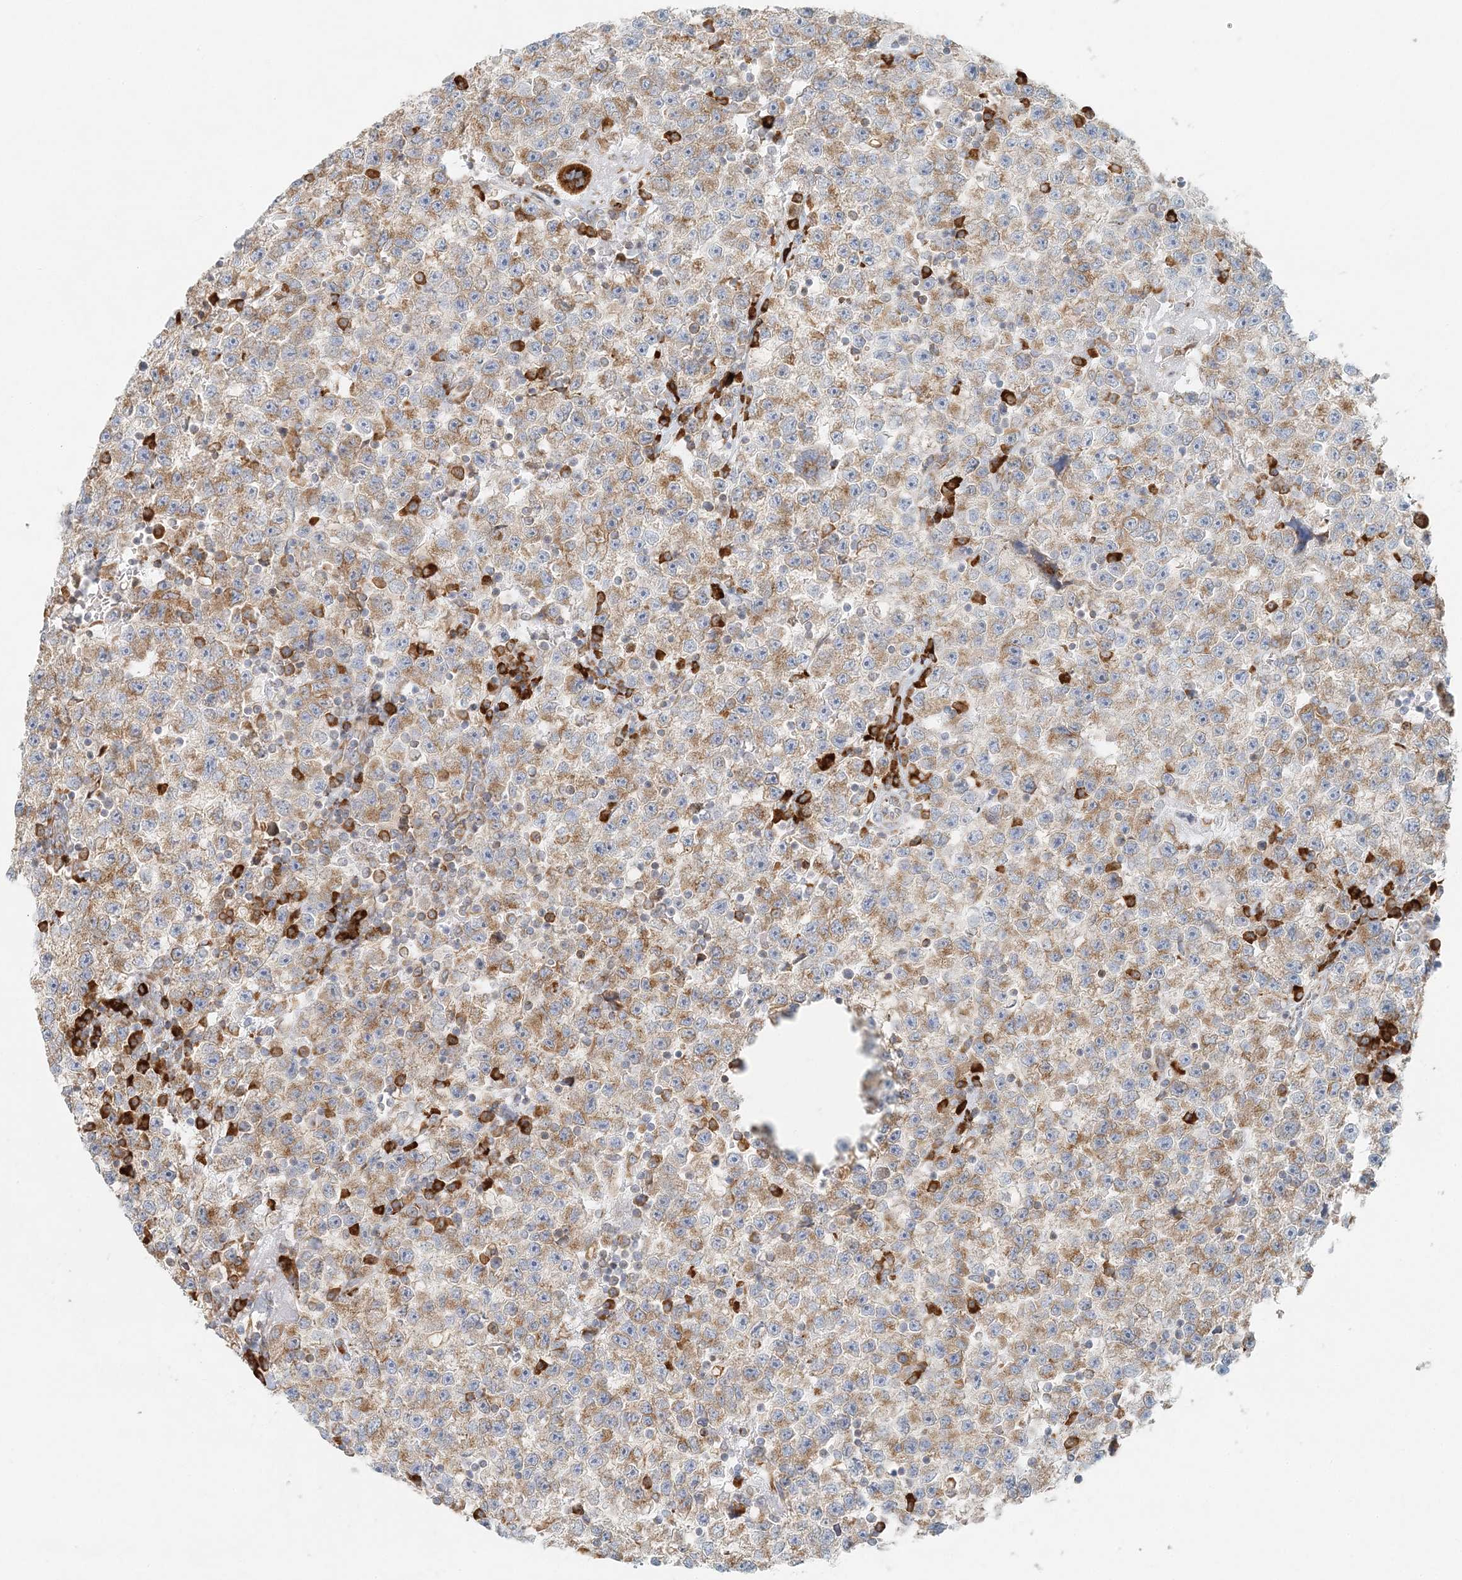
{"staining": {"intensity": "moderate", "quantity": ">75%", "location": "cytoplasmic/membranous"}, "tissue": "testis cancer", "cell_type": "Tumor cells", "image_type": "cancer", "snomed": [{"axis": "morphology", "description": "Seminoma, NOS"}, {"axis": "topography", "description": "Testis"}], "caption": "IHC image of neoplastic tissue: human testis cancer stained using IHC demonstrates medium levels of moderate protein expression localized specifically in the cytoplasmic/membranous of tumor cells, appearing as a cytoplasmic/membranous brown color.", "gene": "STK11IP", "patient": {"sex": "male", "age": 22}}